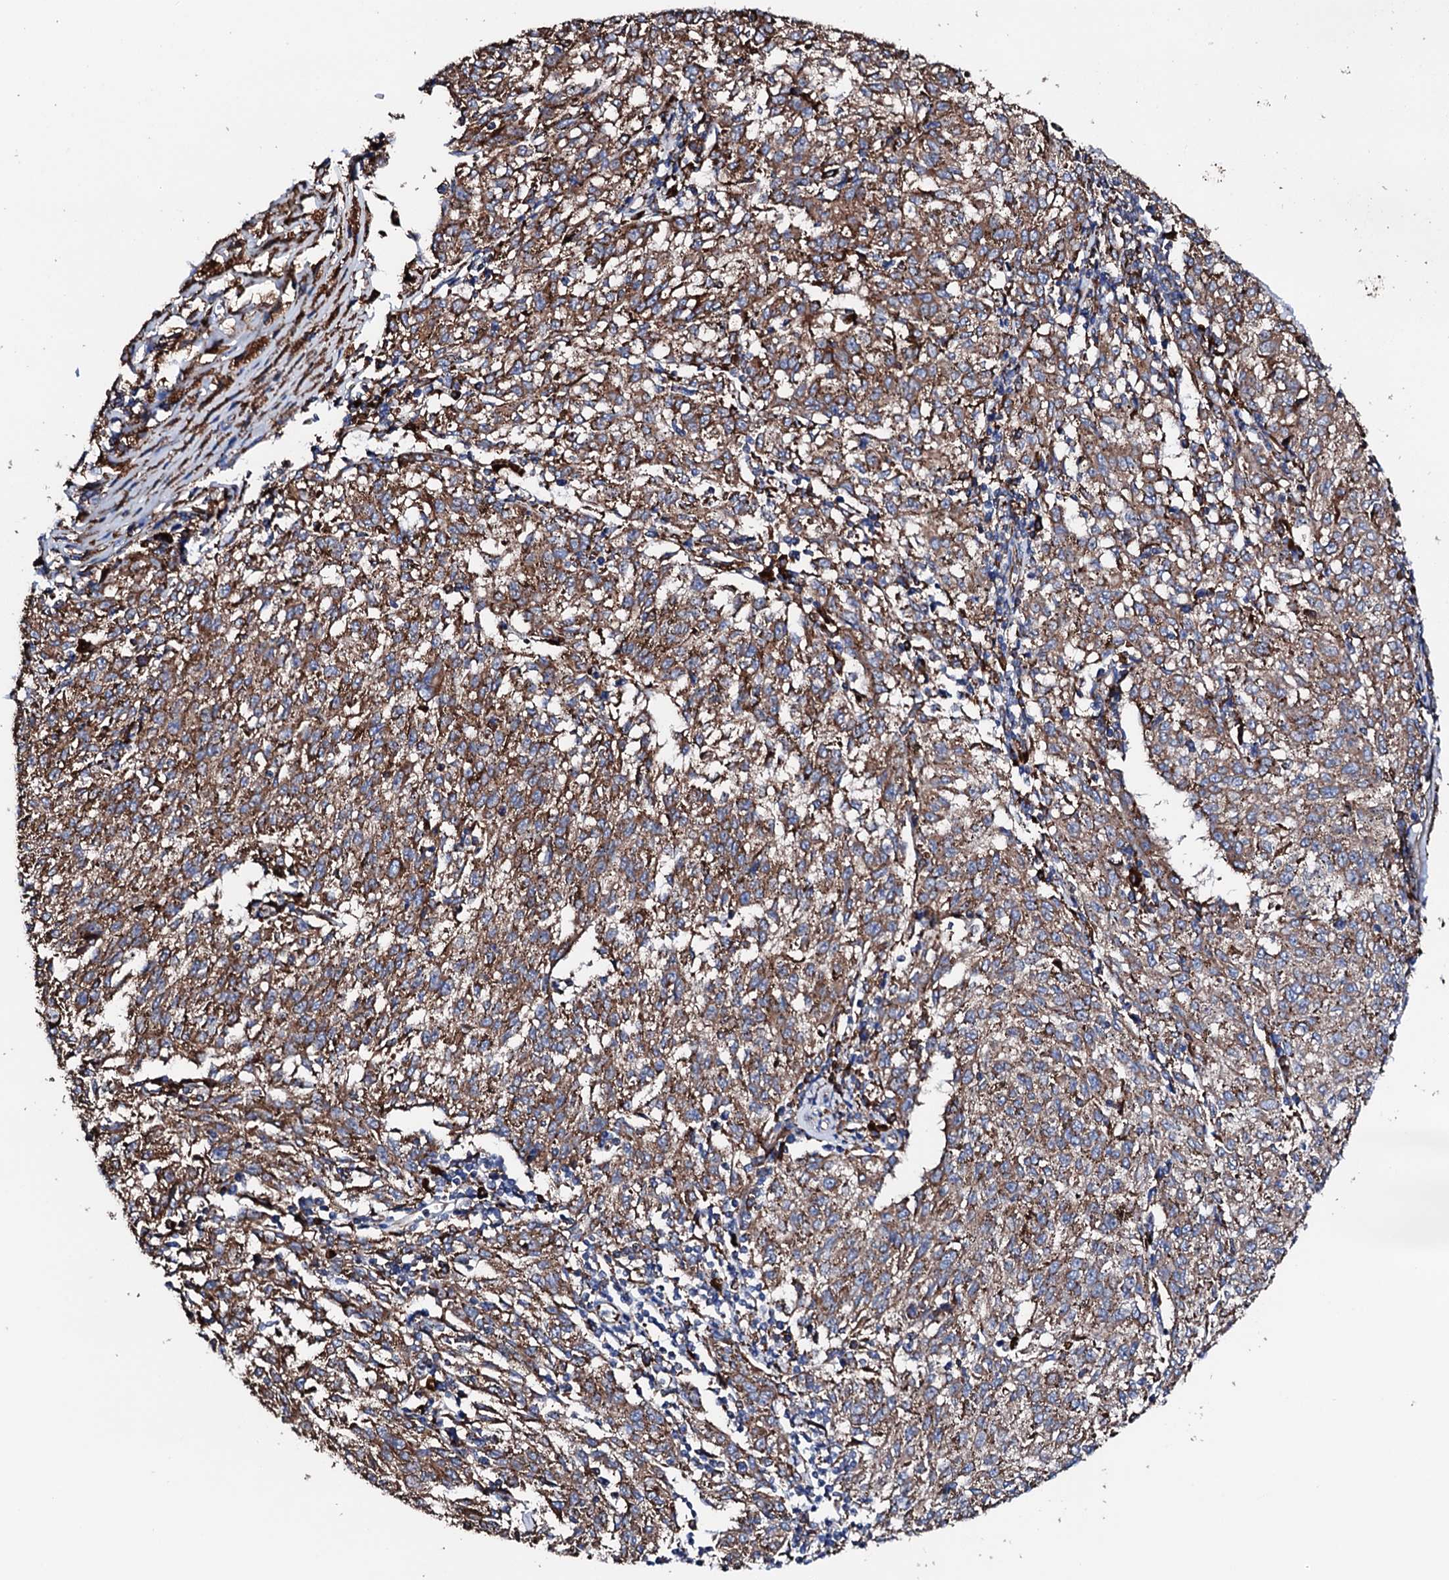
{"staining": {"intensity": "moderate", "quantity": ">75%", "location": "cytoplasmic/membranous"}, "tissue": "melanoma", "cell_type": "Tumor cells", "image_type": "cancer", "snomed": [{"axis": "morphology", "description": "Malignant melanoma, NOS"}, {"axis": "topography", "description": "Skin"}], "caption": "This micrograph displays immunohistochemistry staining of human malignant melanoma, with medium moderate cytoplasmic/membranous expression in approximately >75% of tumor cells.", "gene": "AMDHD1", "patient": {"sex": "female", "age": 72}}